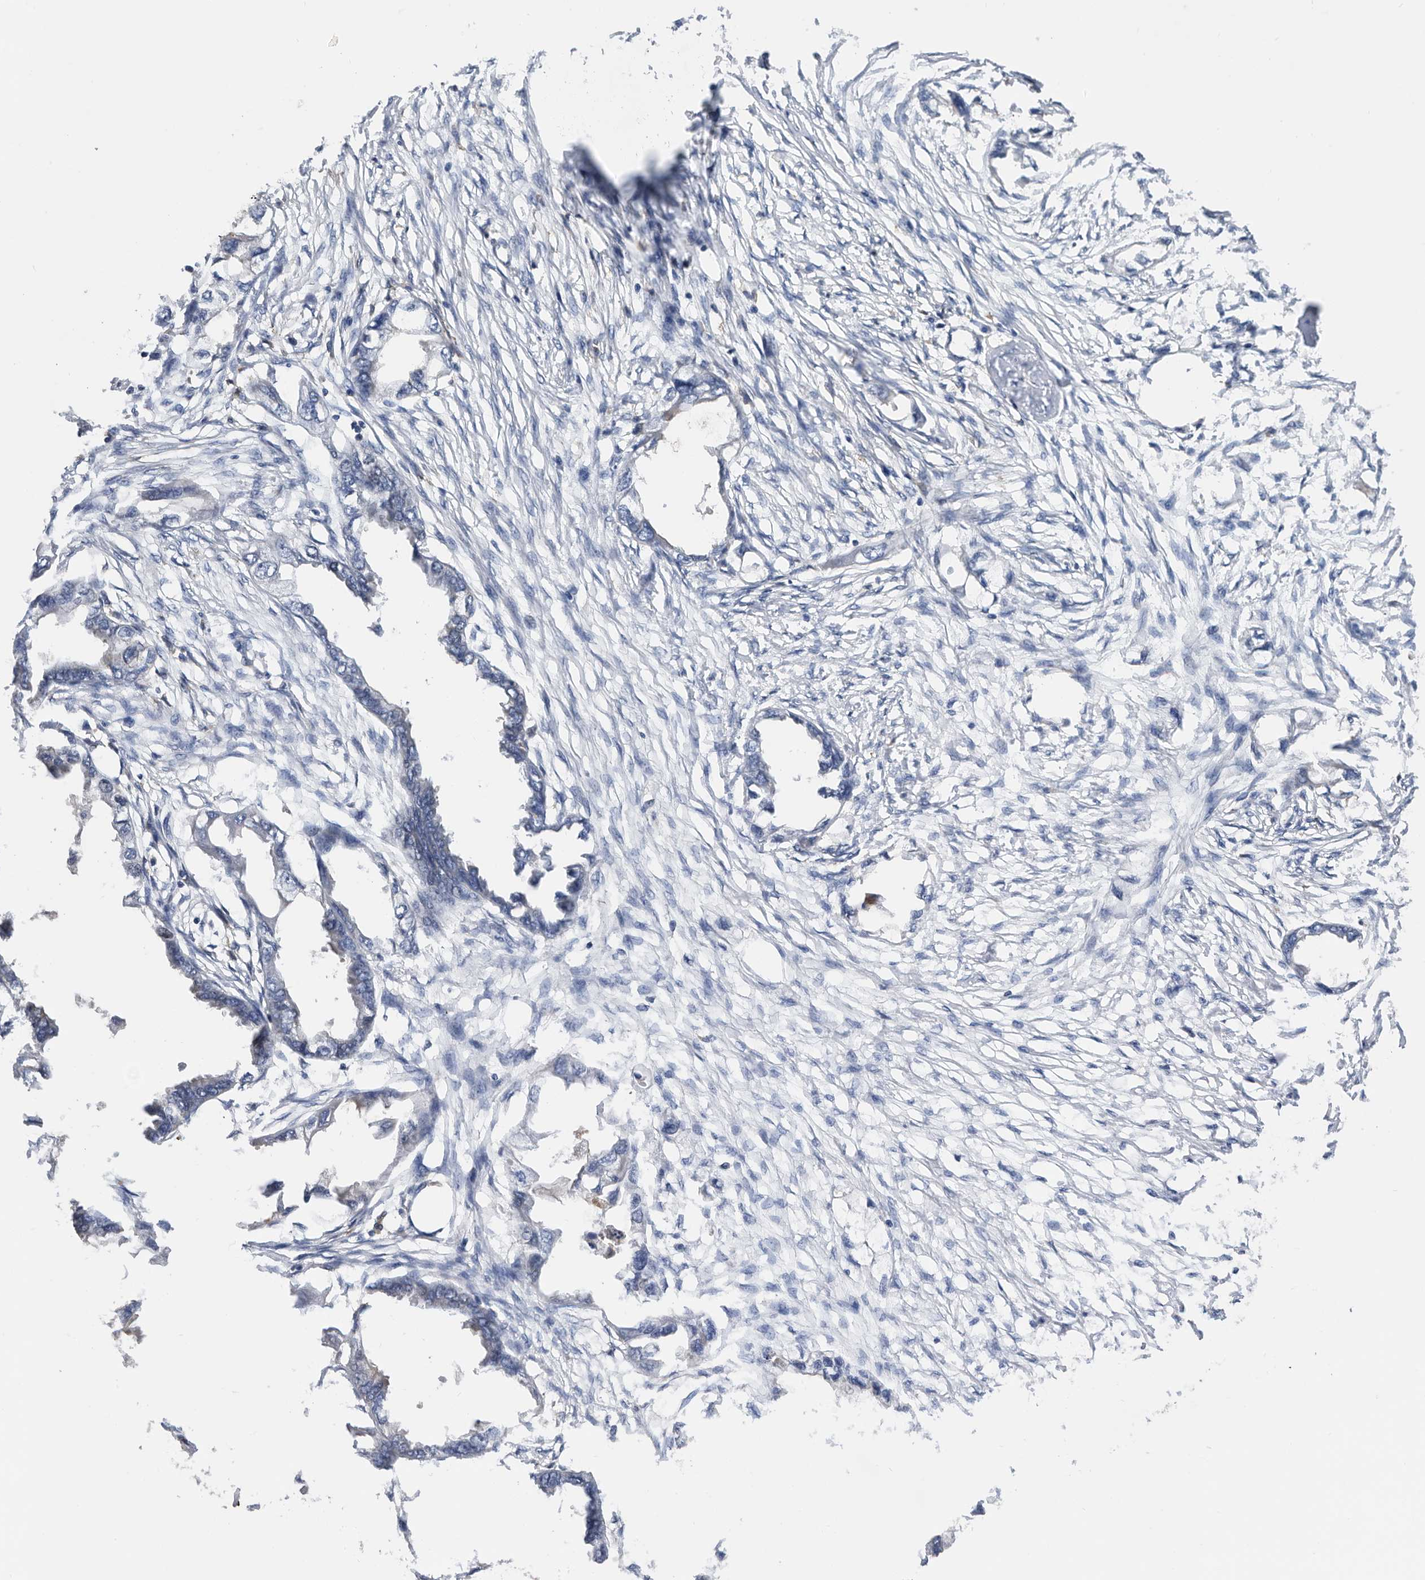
{"staining": {"intensity": "negative", "quantity": "none", "location": "none"}, "tissue": "endometrial cancer", "cell_type": "Tumor cells", "image_type": "cancer", "snomed": [{"axis": "morphology", "description": "Adenocarcinoma, NOS"}, {"axis": "morphology", "description": "Adenocarcinoma, metastatic, NOS"}, {"axis": "topography", "description": "Adipose tissue"}, {"axis": "topography", "description": "Endometrium"}], "caption": "A photomicrograph of human endometrial cancer (metastatic adenocarcinoma) is negative for staining in tumor cells.", "gene": "ATAD2", "patient": {"sex": "female", "age": 67}}